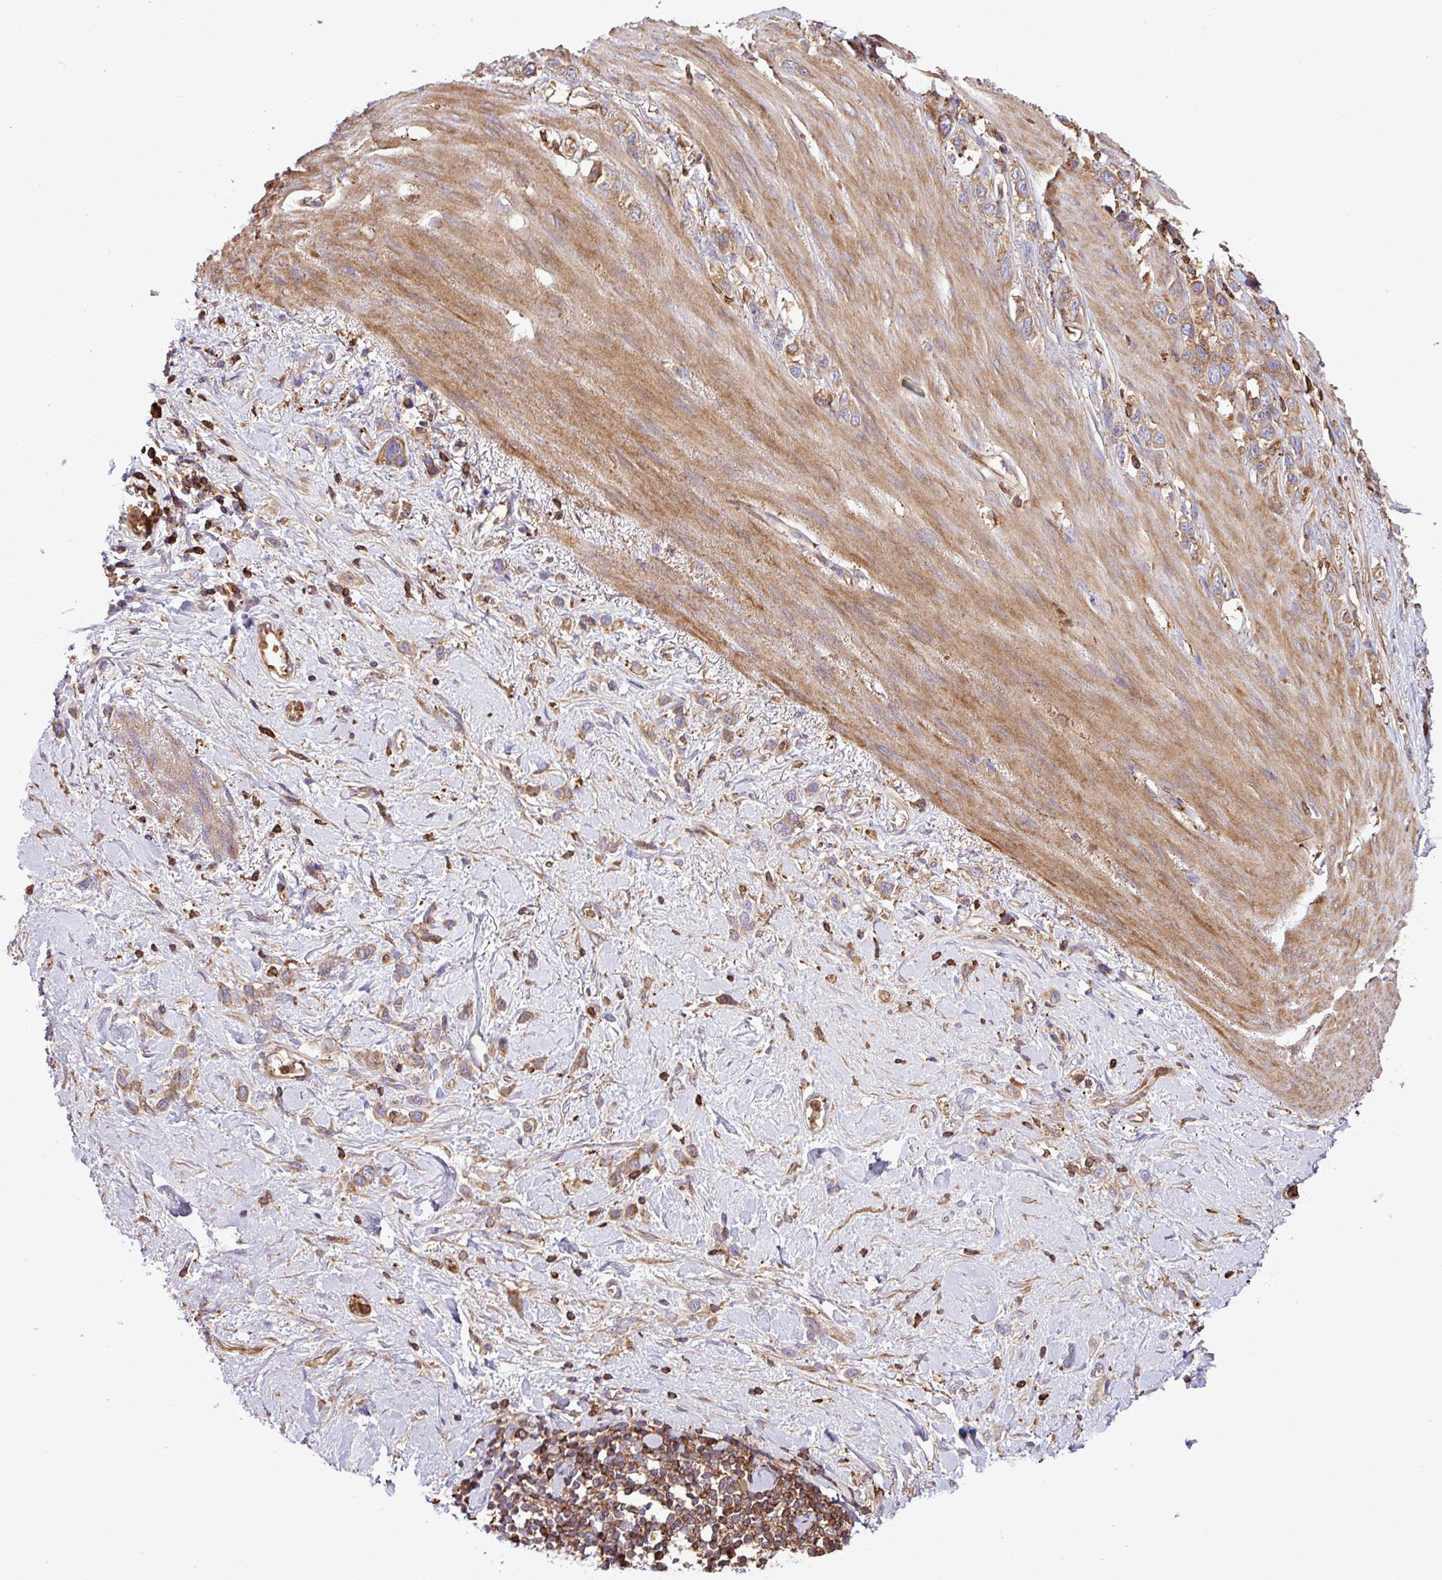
{"staining": {"intensity": "weak", "quantity": ">75%", "location": "cytoplasmic/membranous"}, "tissue": "stomach cancer", "cell_type": "Tumor cells", "image_type": "cancer", "snomed": [{"axis": "morphology", "description": "Adenocarcinoma, NOS"}, {"axis": "topography", "description": "Stomach"}], "caption": "An immunohistochemistry histopathology image of neoplastic tissue is shown. Protein staining in brown shows weak cytoplasmic/membranous positivity in stomach adenocarcinoma within tumor cells.", "gene": "PGAP6", "patient": {"sex": "female", "age": 65}}